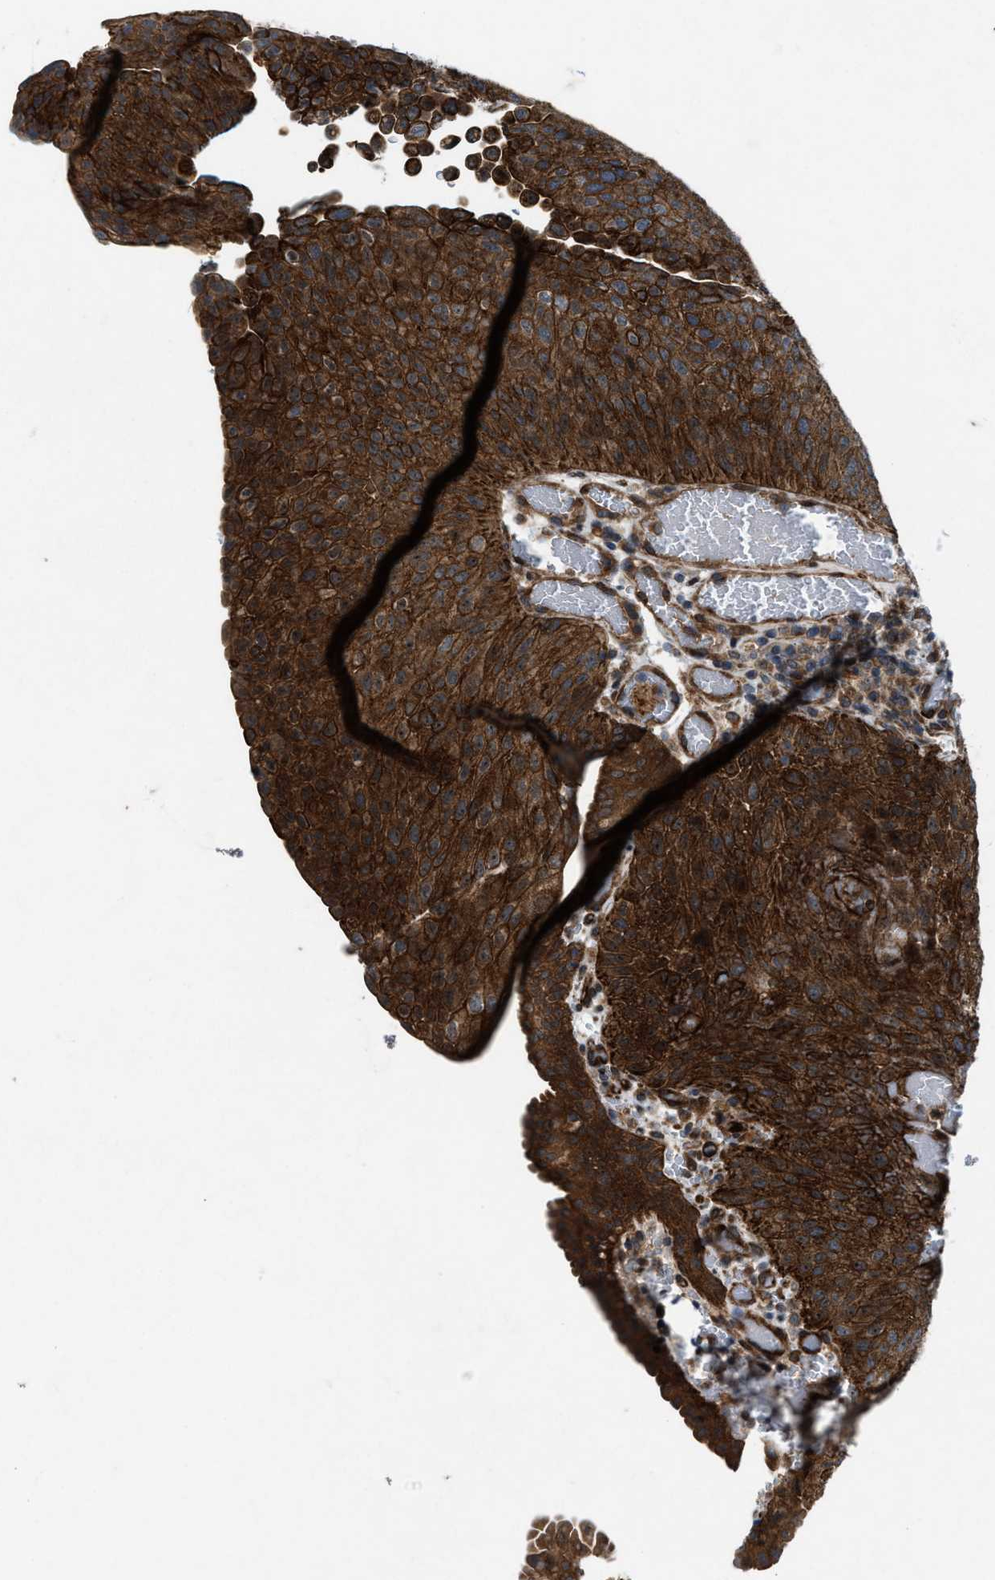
{"staining": {"intensity": "strong", "quantity": ">75%", "location": "cytoplasmic/membranous"}, "tissue": "urothelial cancer", "cell_type": "Tumor cells", "image_type": "cancer", "snomed": [{"axis": "morphology", "description": "Urothelial carcinoma, Low grade"}, {"axis": "morphology", "description": "Urothelial carcinoma, High grade"}, {"axis": "topography", "description": "Urinary bladder"}], "caption": "Brown immunohistochemical staining in human urothelial carcinoma (low-grade) reveals strong cytoplasmic/membranous staining in approximately >75% of tumor cells.", "gene": "URGCP", "patient": {"sex": "male", "age": 35}}